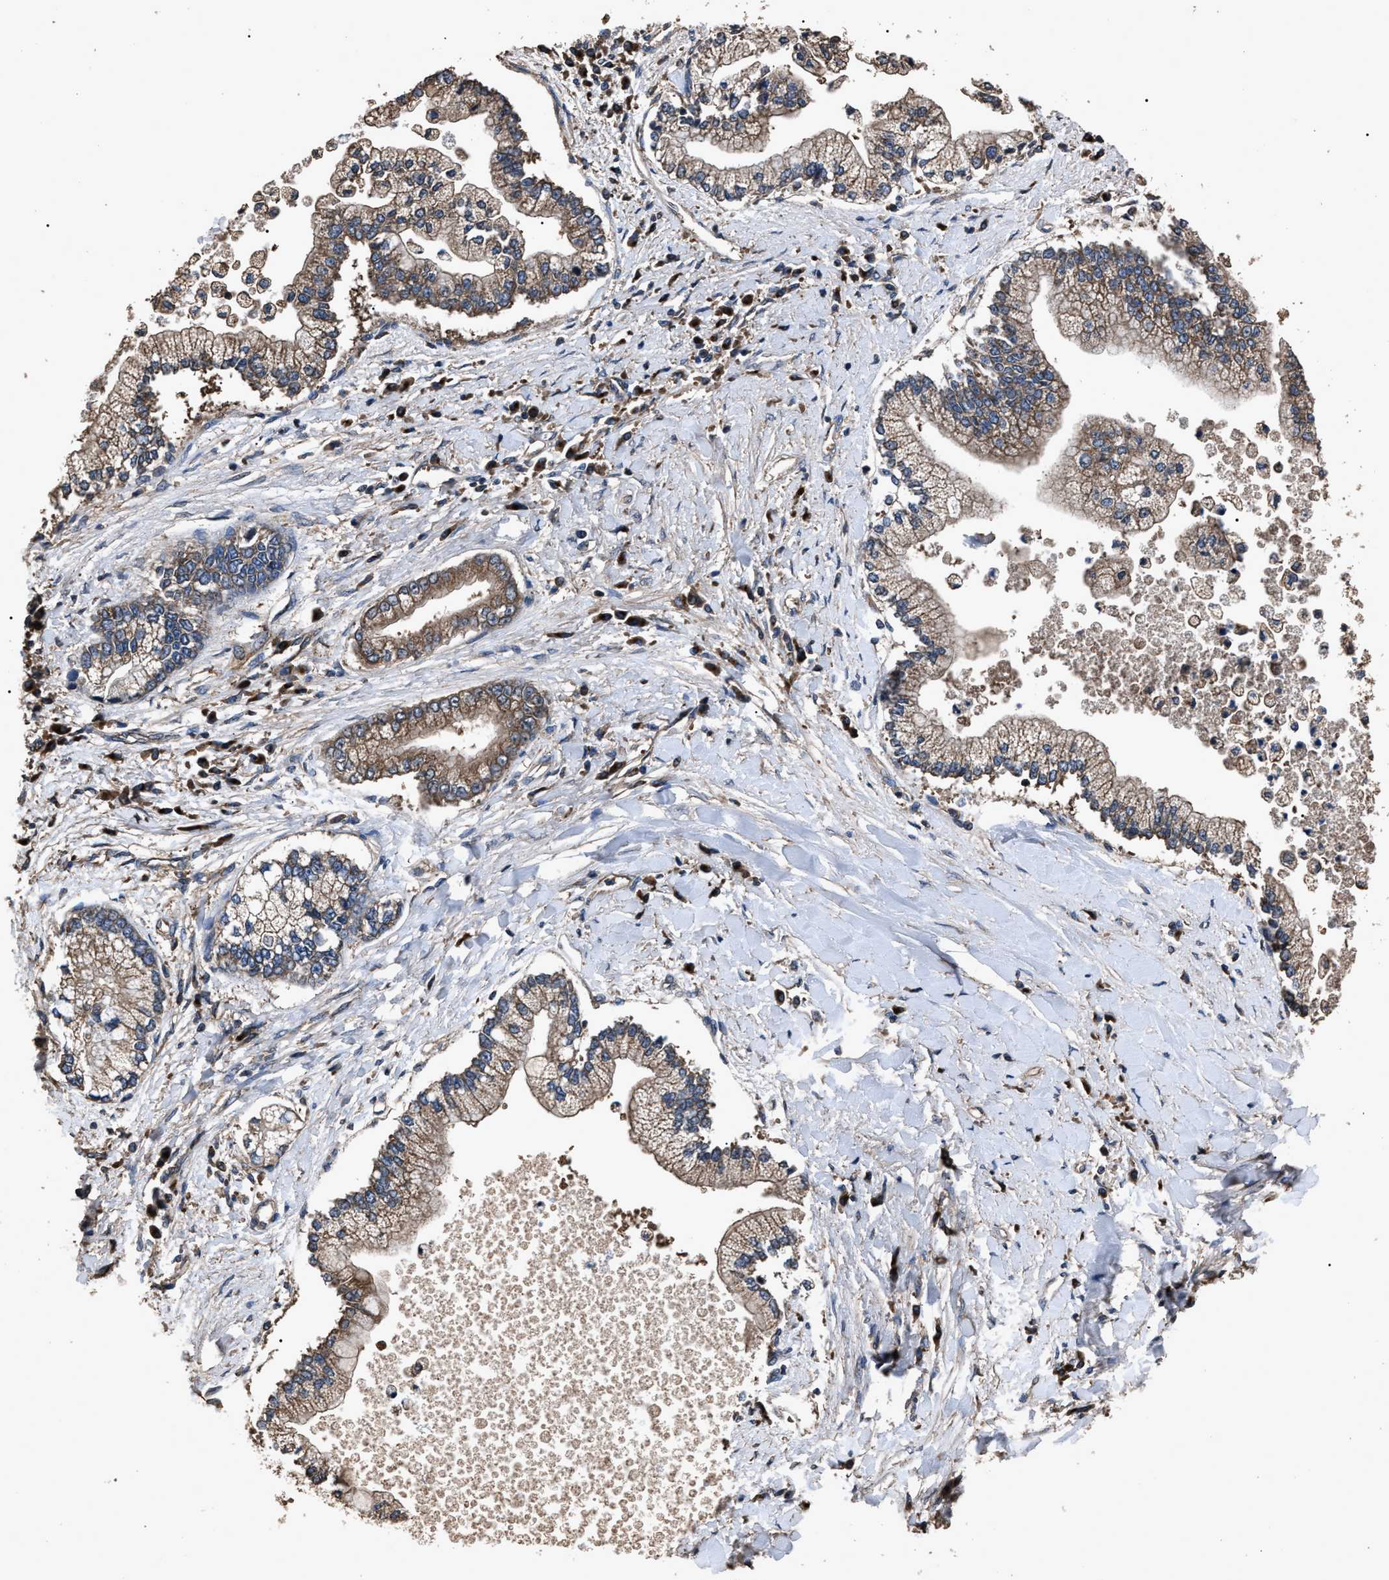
{"staining": {"intensity": "moderate", "quantity": ">75%", "location": "cytoplasmic/membranous"}, "tissue": "liver cancer", "cell_type": "Tumor cells", "image_type": "cancer", "snomed": [{"axis": "morphology", "description": "Cholangiocarcinoma"}, {"axis": "topography", "description": "Liver"}], "caption": "A photomicrograph showing moderate cytoplasmic/membranous expression in about >75% of tumor cells in liver cancer, as visualized by brown immunohistochemical staining.", "gene": "RNF216", "patient": {"sex": "male", "age": 50}}